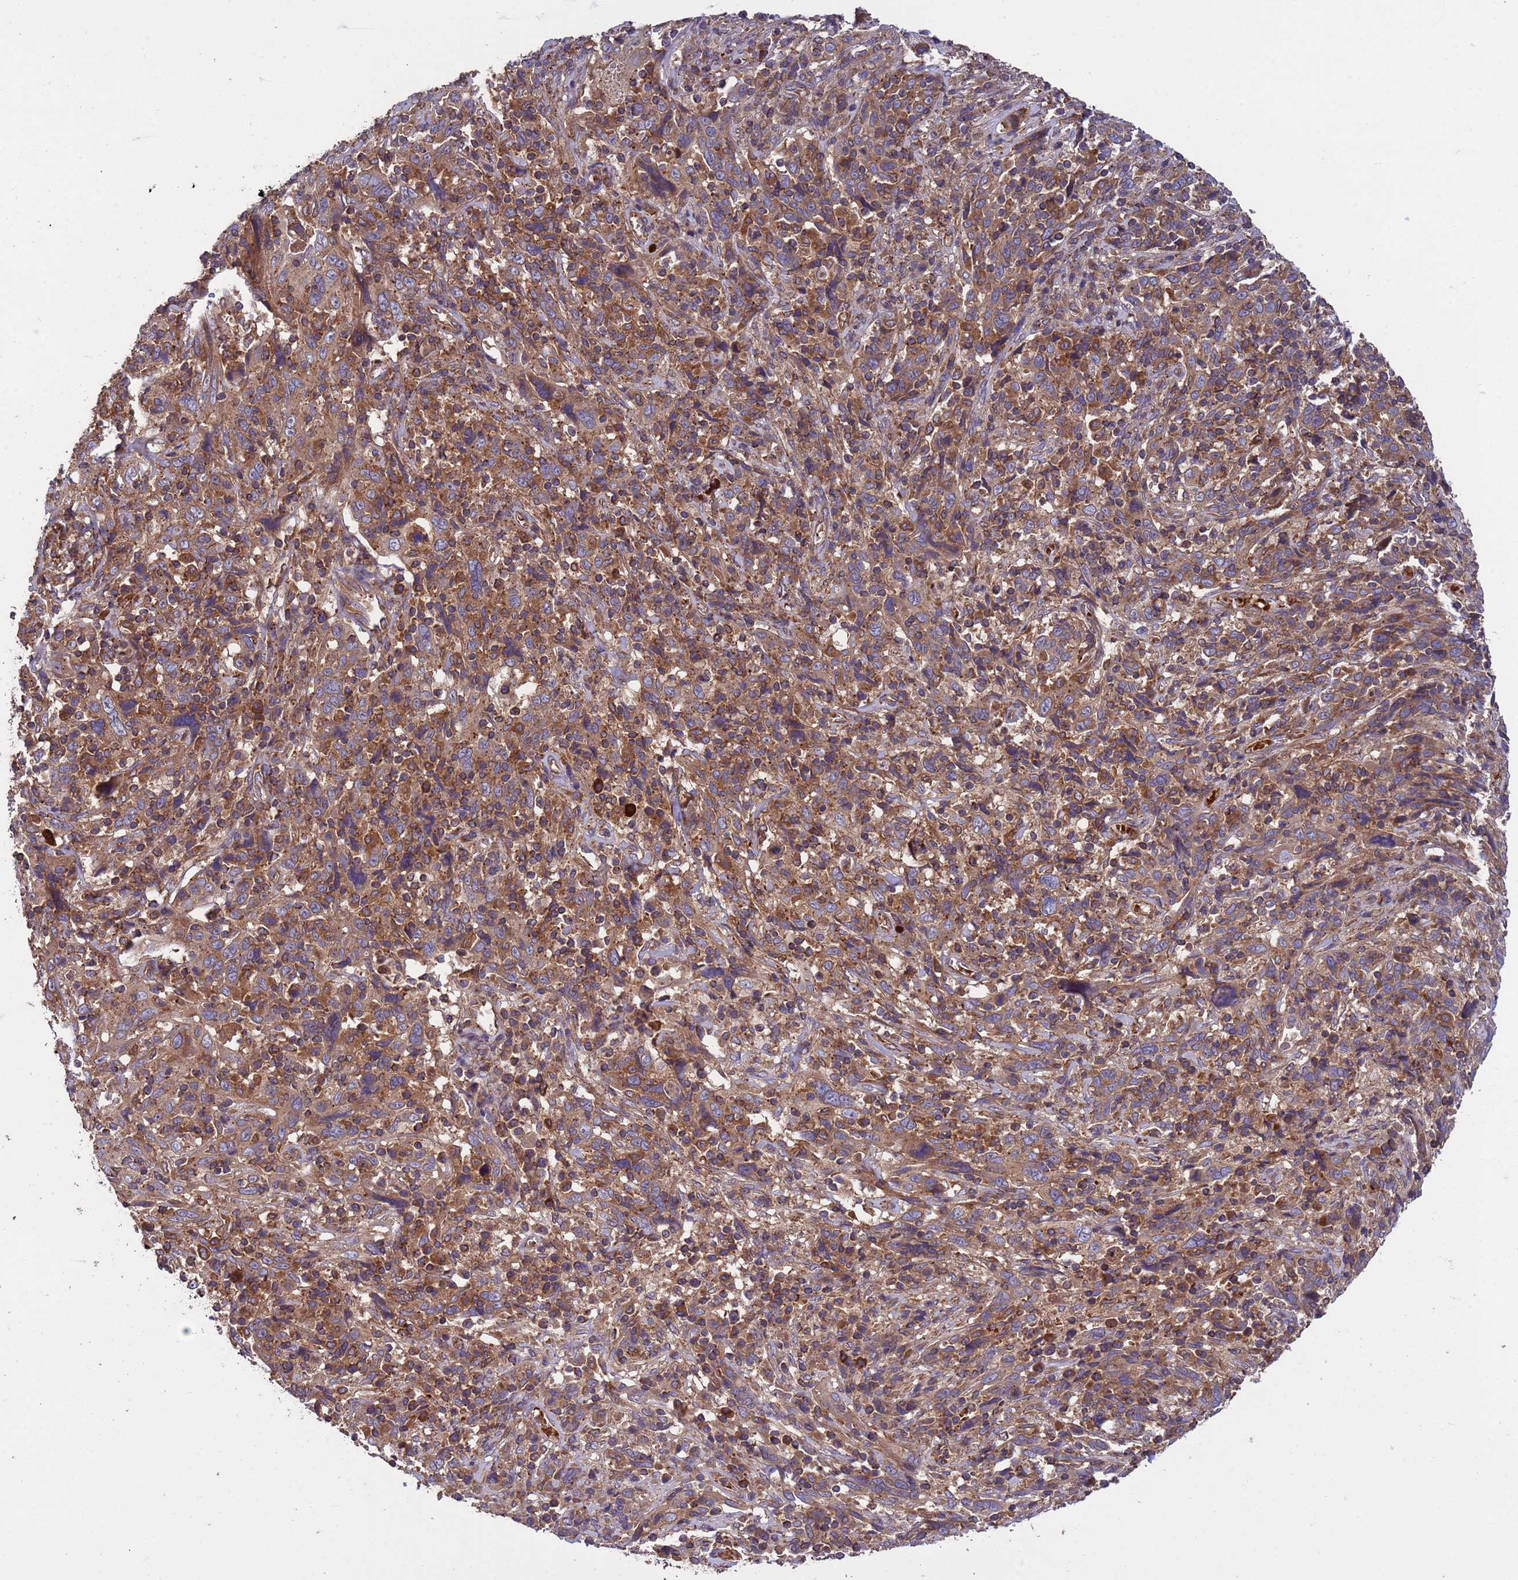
{"staining": {"intensity": "moderate", "quantity": ">75%", "location": "cytoplasmic/membranous"}, "tissue": "cervical cancer", "cell_type": "Tumor cells", "image_type": "cancer", "snomed": [{"axis": "morphology", "description": "Squamous cell carcinoma, NOS"}, {"axis": "topography", "description": "Cervix"}], "caption": "DAB (3,3'-diaminobenzidine) immunohistochemical staining of cervical squamous cell carcinoma demonstrates moderate cytoplasmic/membranous protein expression in approximately >75% of tumor cells.", "gene": "RAB10", "patient": {"sex": "female", "age": 46}}